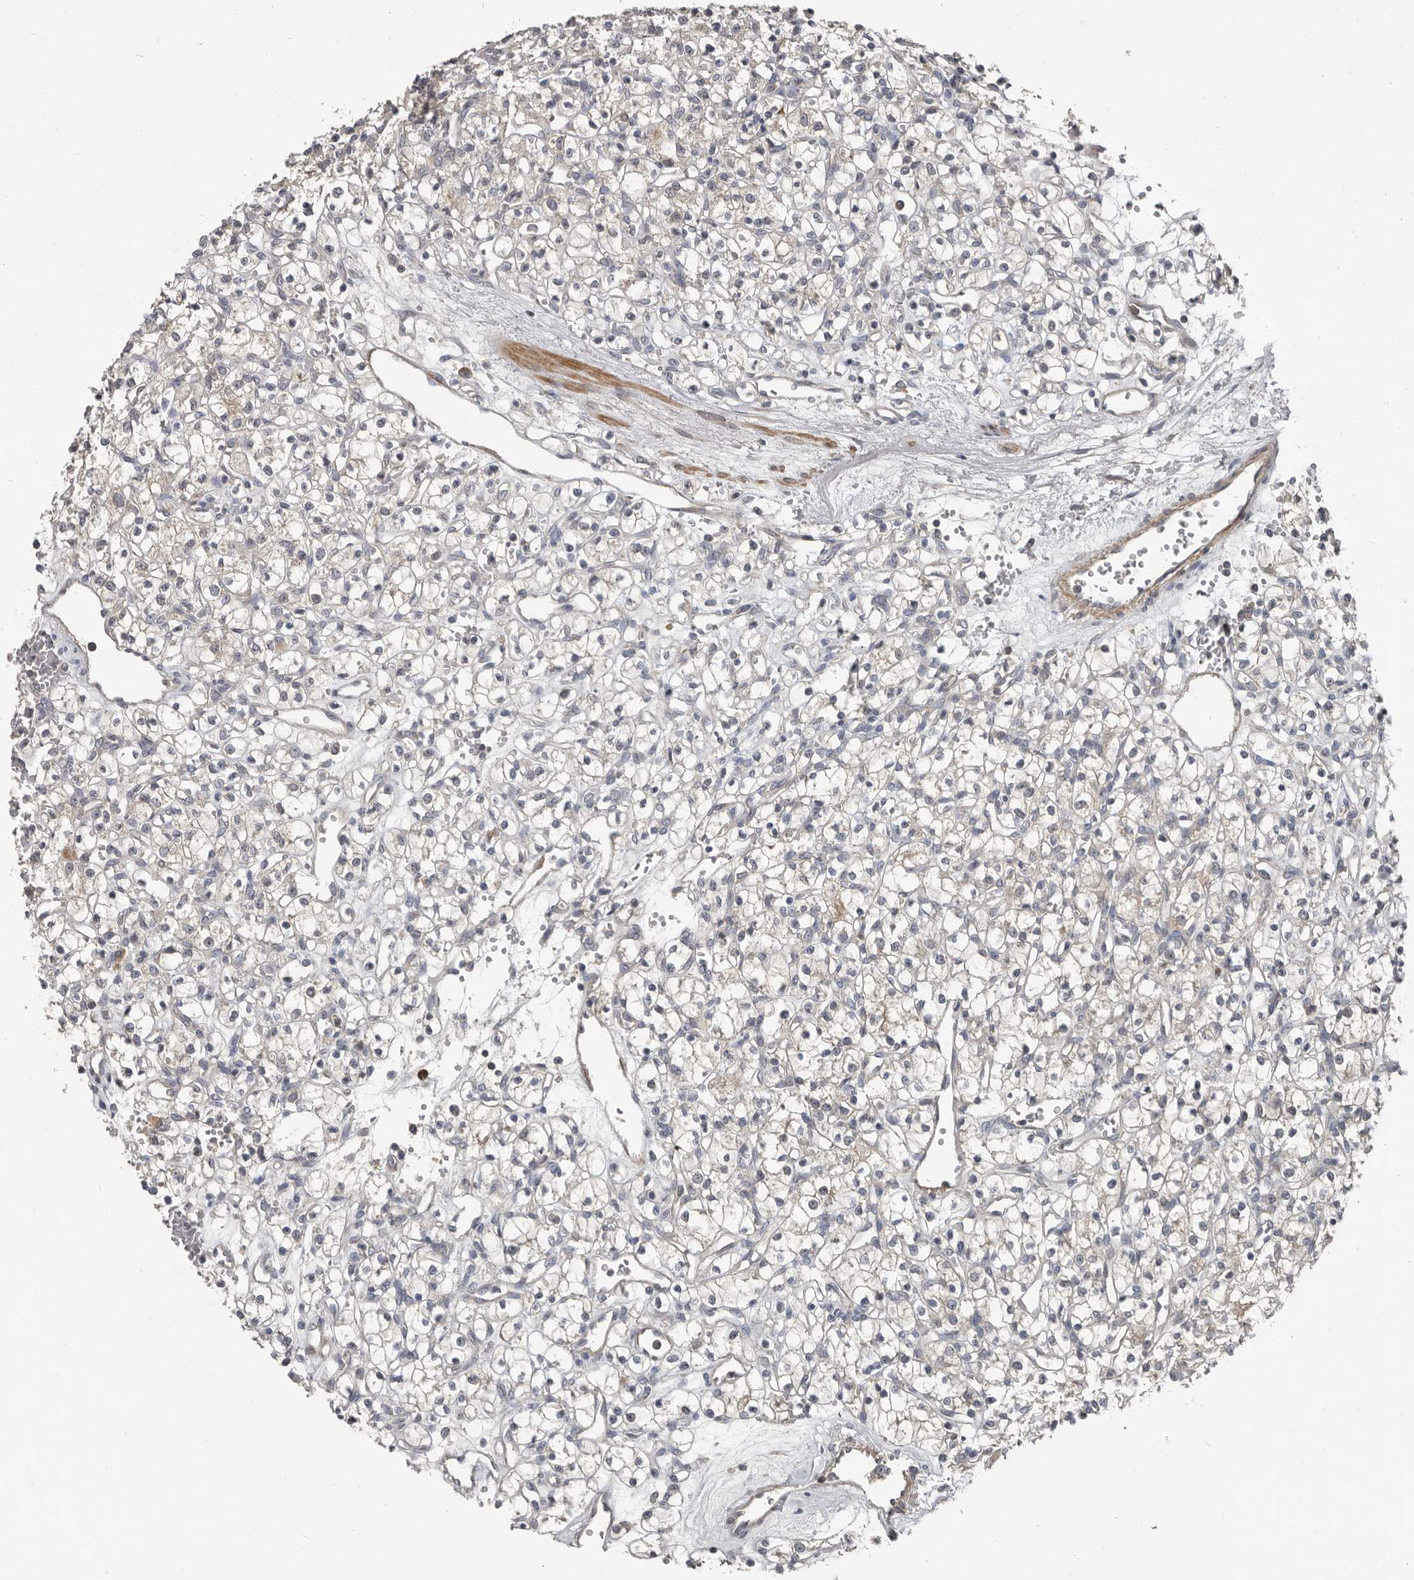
{"staining": {"intensity": "weak", "quantity": "<25%", "location": "cytoplasmic/membranous"}, "tissue": "renal cancer", "cell_type": "Tumor cells", "image_type": "cancer", "snomed": [{"axis": "morphology", "description": "Adenocarcinoma, NOS"}, {"axis": "topography", "description": "Kidney"}], "caption": "Protein analysis of renal cancer (adenocarcinoma) exhibits no significant staining in tumor cells.", "gene": "AKNAD1", "patient": {"sex": "female", "age": 59}}